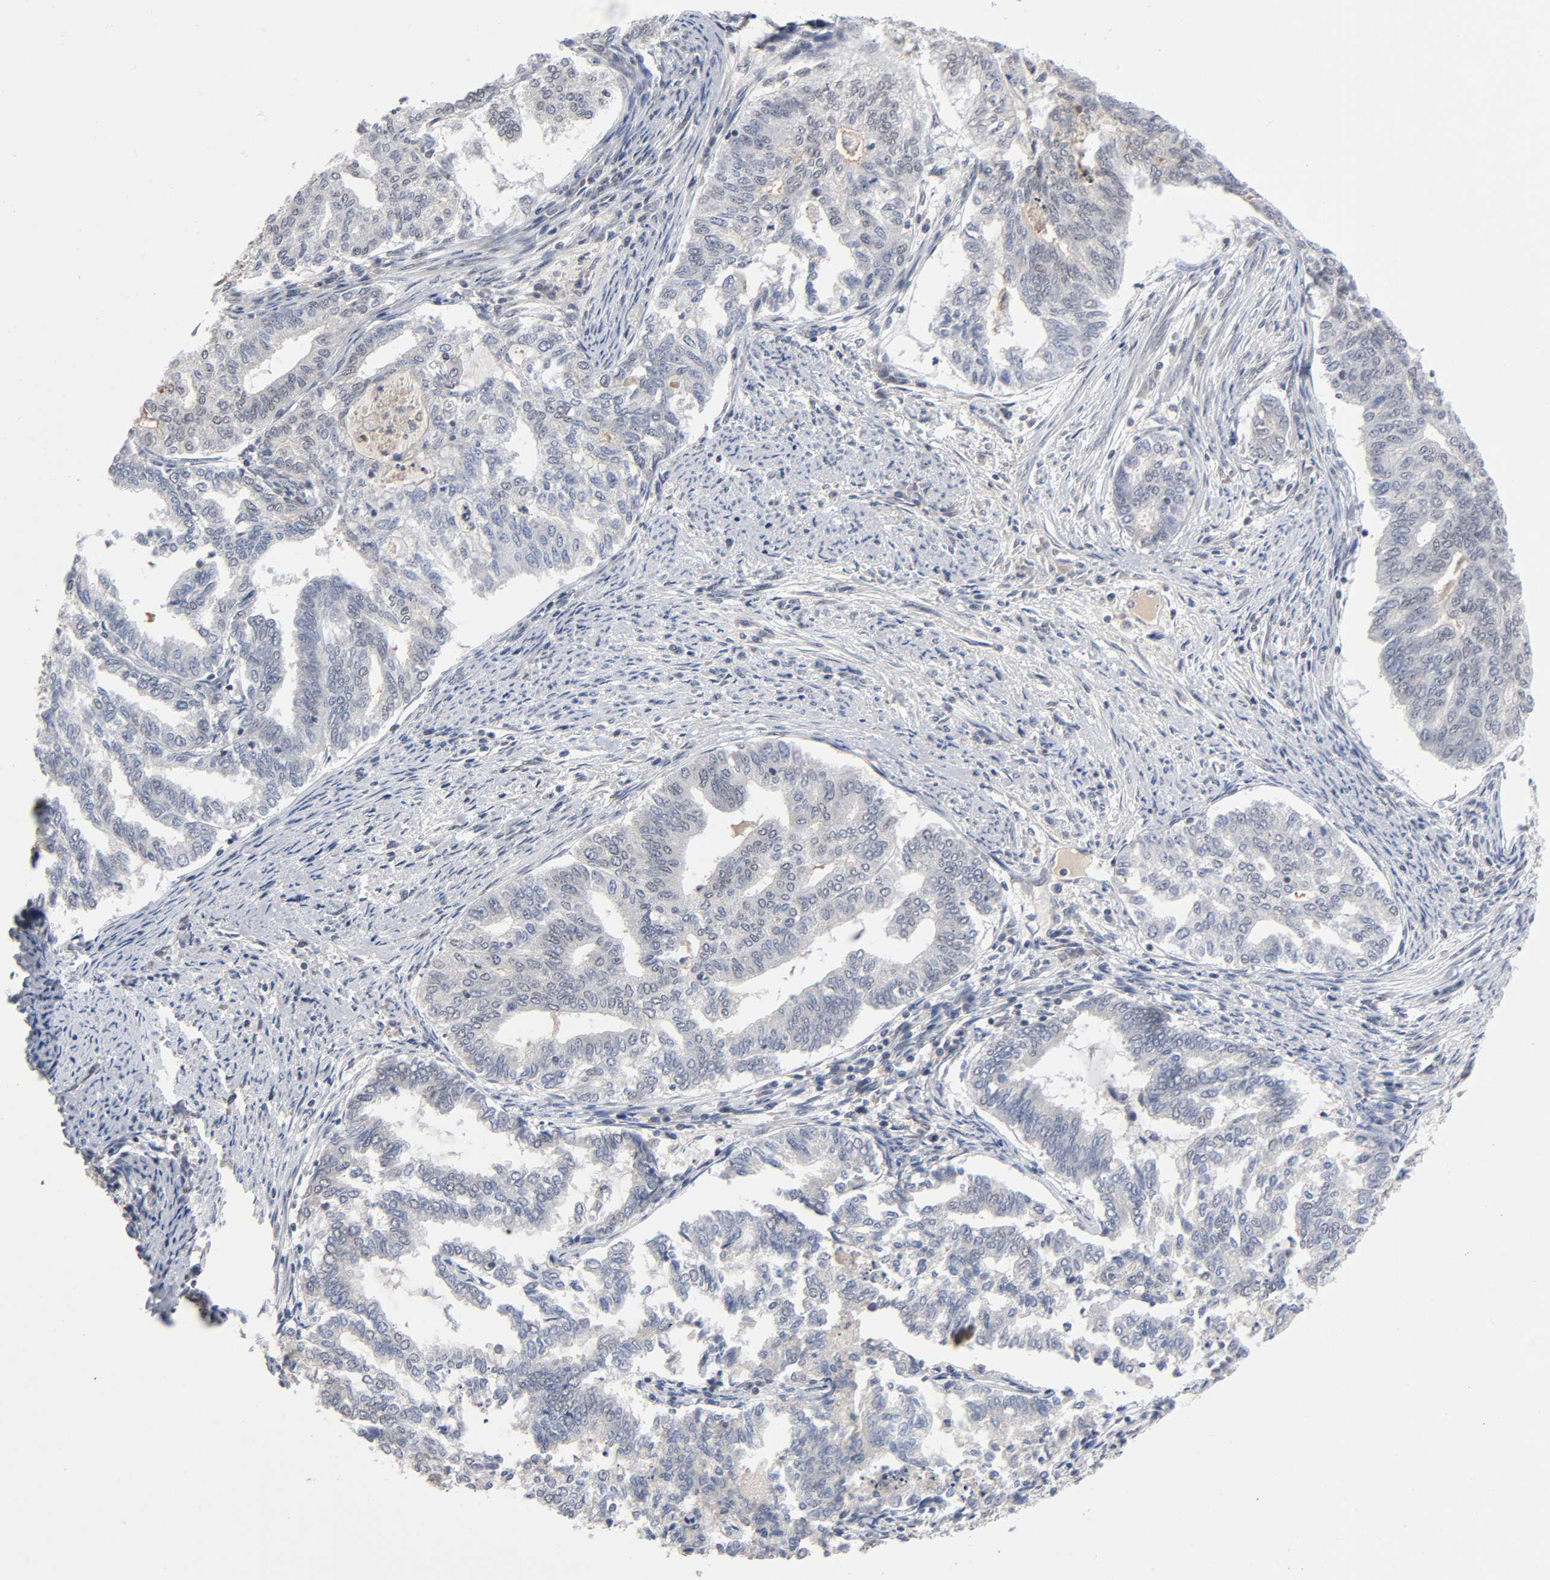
{"staining": {"intensity": "weak", "quantity": "25%-75%", "location": "cytoplasmic/membranous,nuclear"}, "tissue": "endometrial cancer", "cell_type": "Tumor cells", "image_type": "cancer", "snomed": [{"axis": "morphology", "description": "Adenocarcinoma, NOS"}, {"axis": "topography", "description": "Endometrium"}], "caption": "Tumor cells reveal low levels of weak cytoplasmic/membranous and nuclear expression in about 25%-75% of cells in endometrial cancer (adenocarcinoma).", "gene": "ZNF384", "patient": {"sex": "female", "age": 79}}